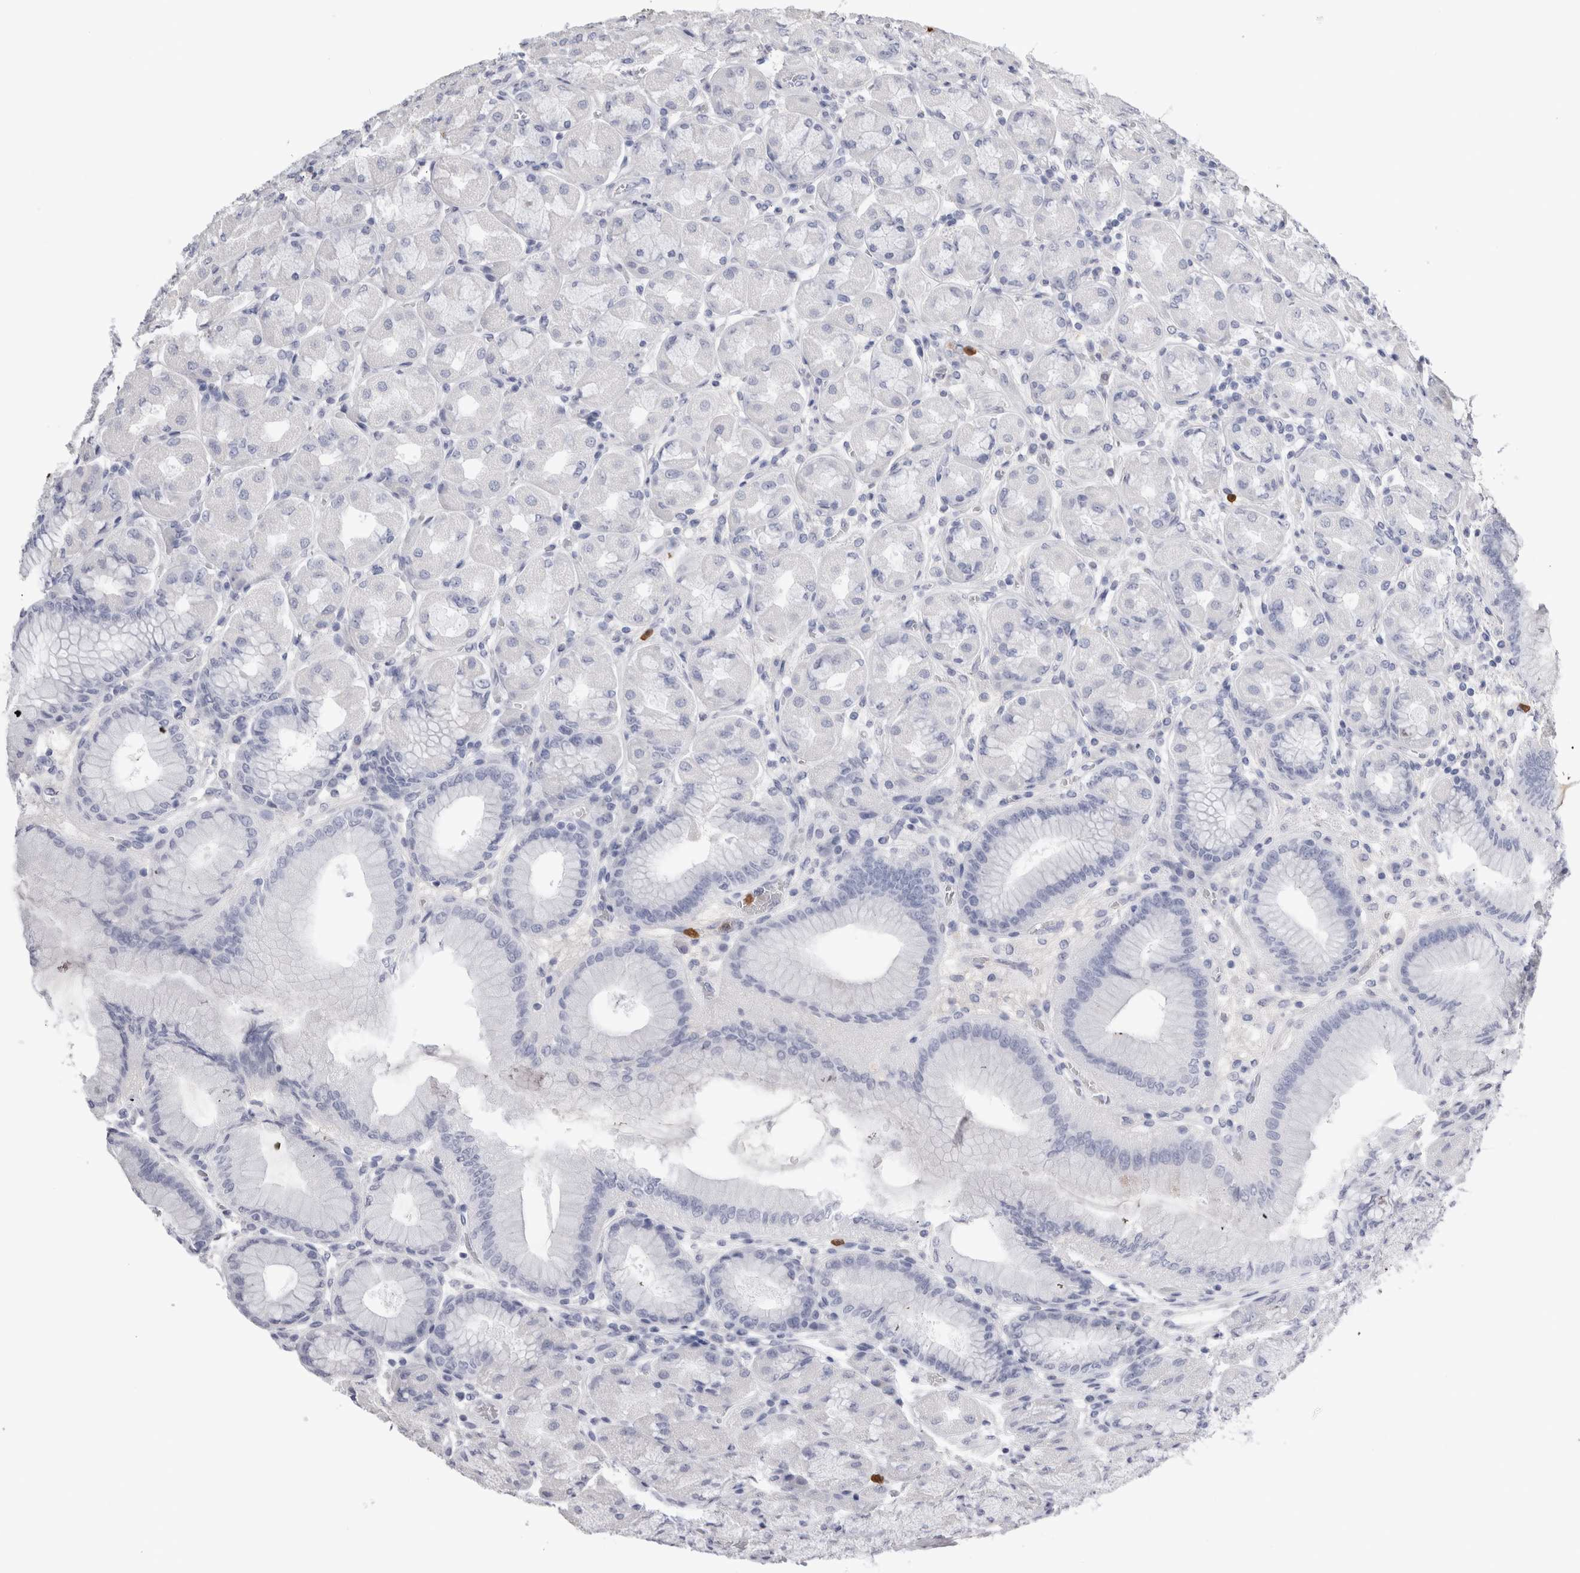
{"staining": {"intensity": "negative", "quantity": "none", "location": "none"}, "tissue": "stomach", "cell_type": "Glandular cells", "image_type": "normal", "snomed": [{"axis": "morphology", "description": "Normal tissue, NOS"}, {"axis": "topography", "description": "Stomach, upper"}], "caption": "Immunohistochemistry (IHC) histopathology image of unremarkable stomach stained for a protein (brown), which exhibits no expression in glandular cells. Nuclei are stained in blue.", "gene": "S100A12", "patient": {"sex": "female", "age": 56}}